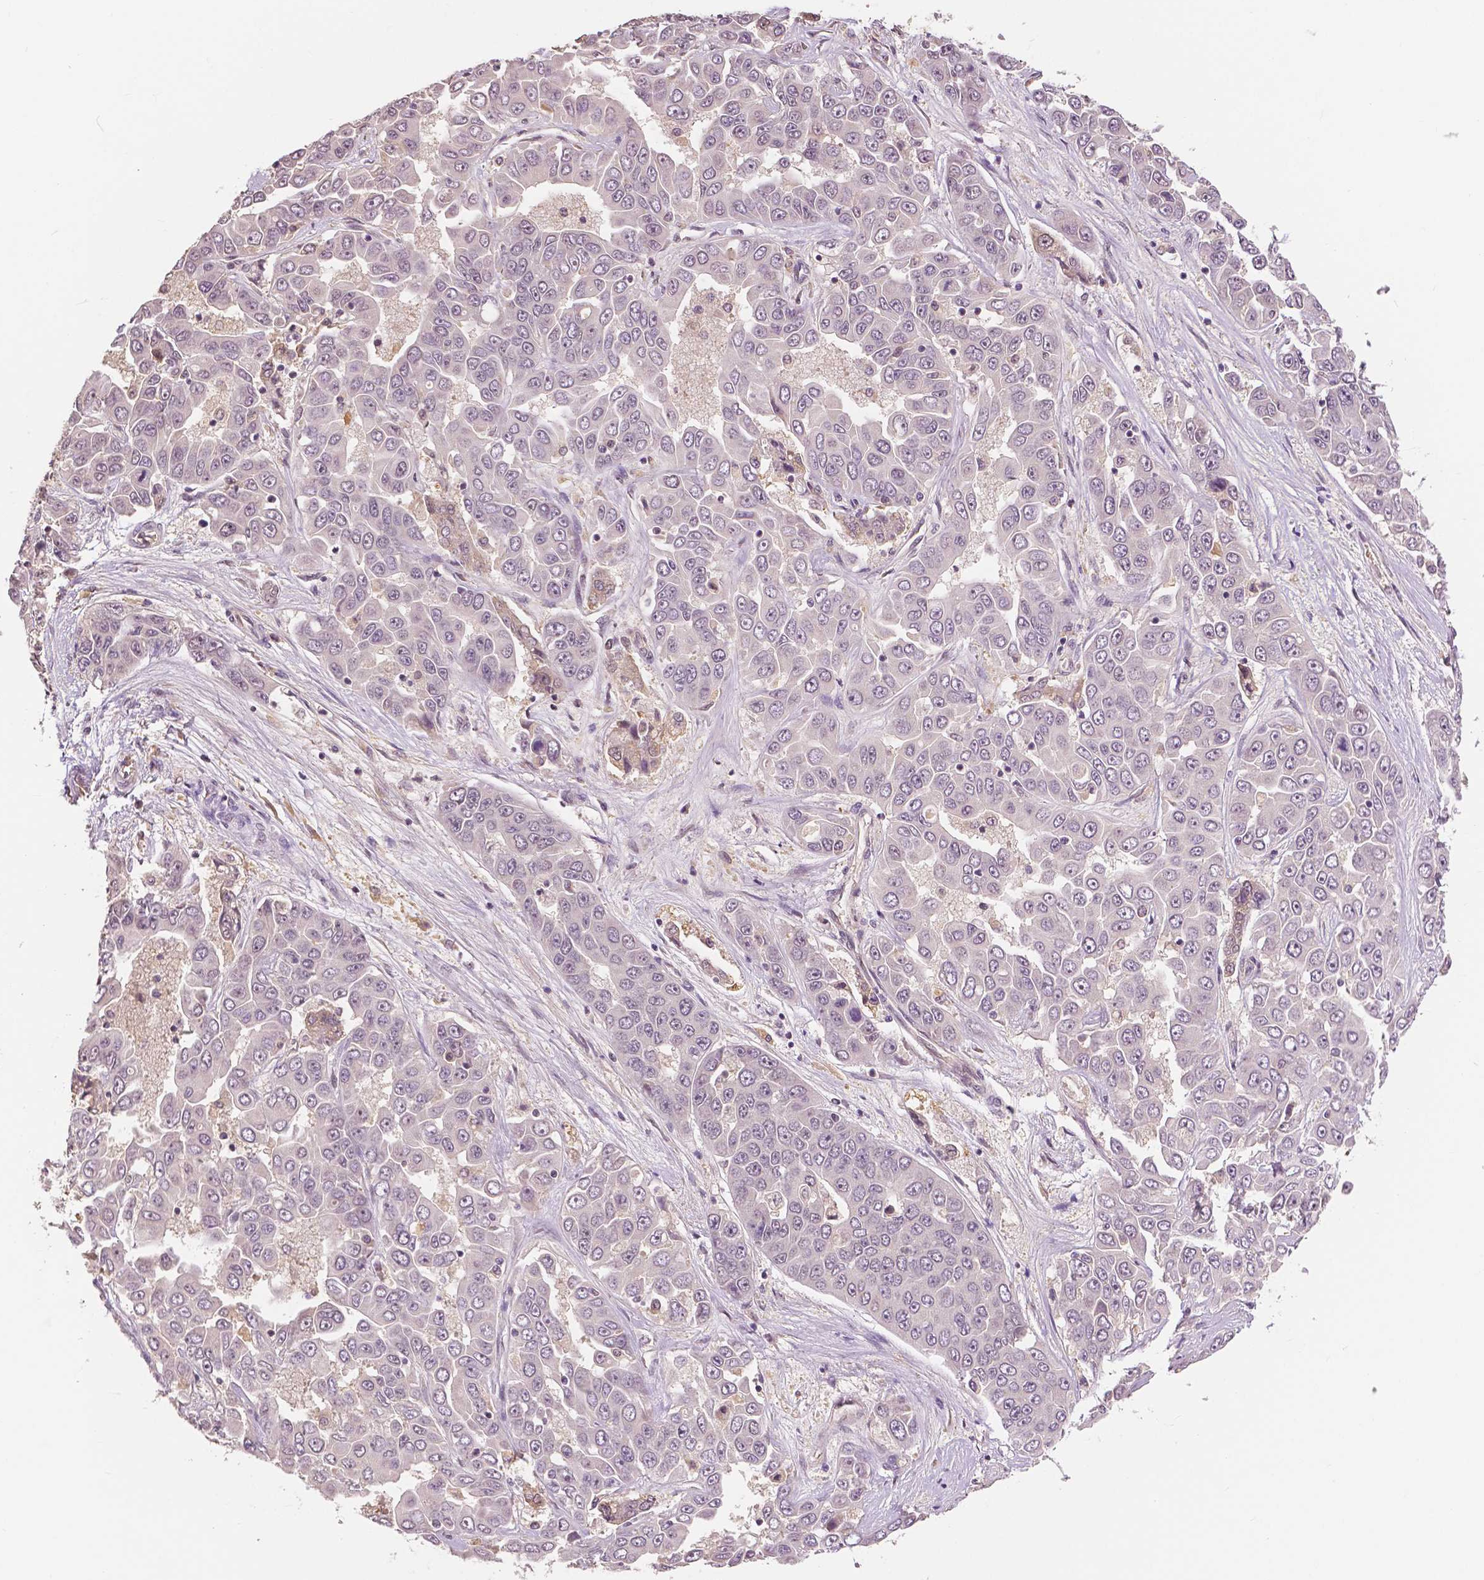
{"staining": {"intensity": "weak", "quantity": "<25%", "location": "nuclear"}, "tissue": "liver cancer", "cell_type": "Tumor cells", "image_type": "cancer", "snomed": [{"axis": "morphology", "description": "Cholangiocarcinoma"}, {"axis": "topography", "description": "Liver"}], "caption": "Immunohistochemical staining of liver cancer shows no significant staining in tumor cells.", "gene": "MAP1LC3B", "patient": {"sex": "female", "age": 52}}